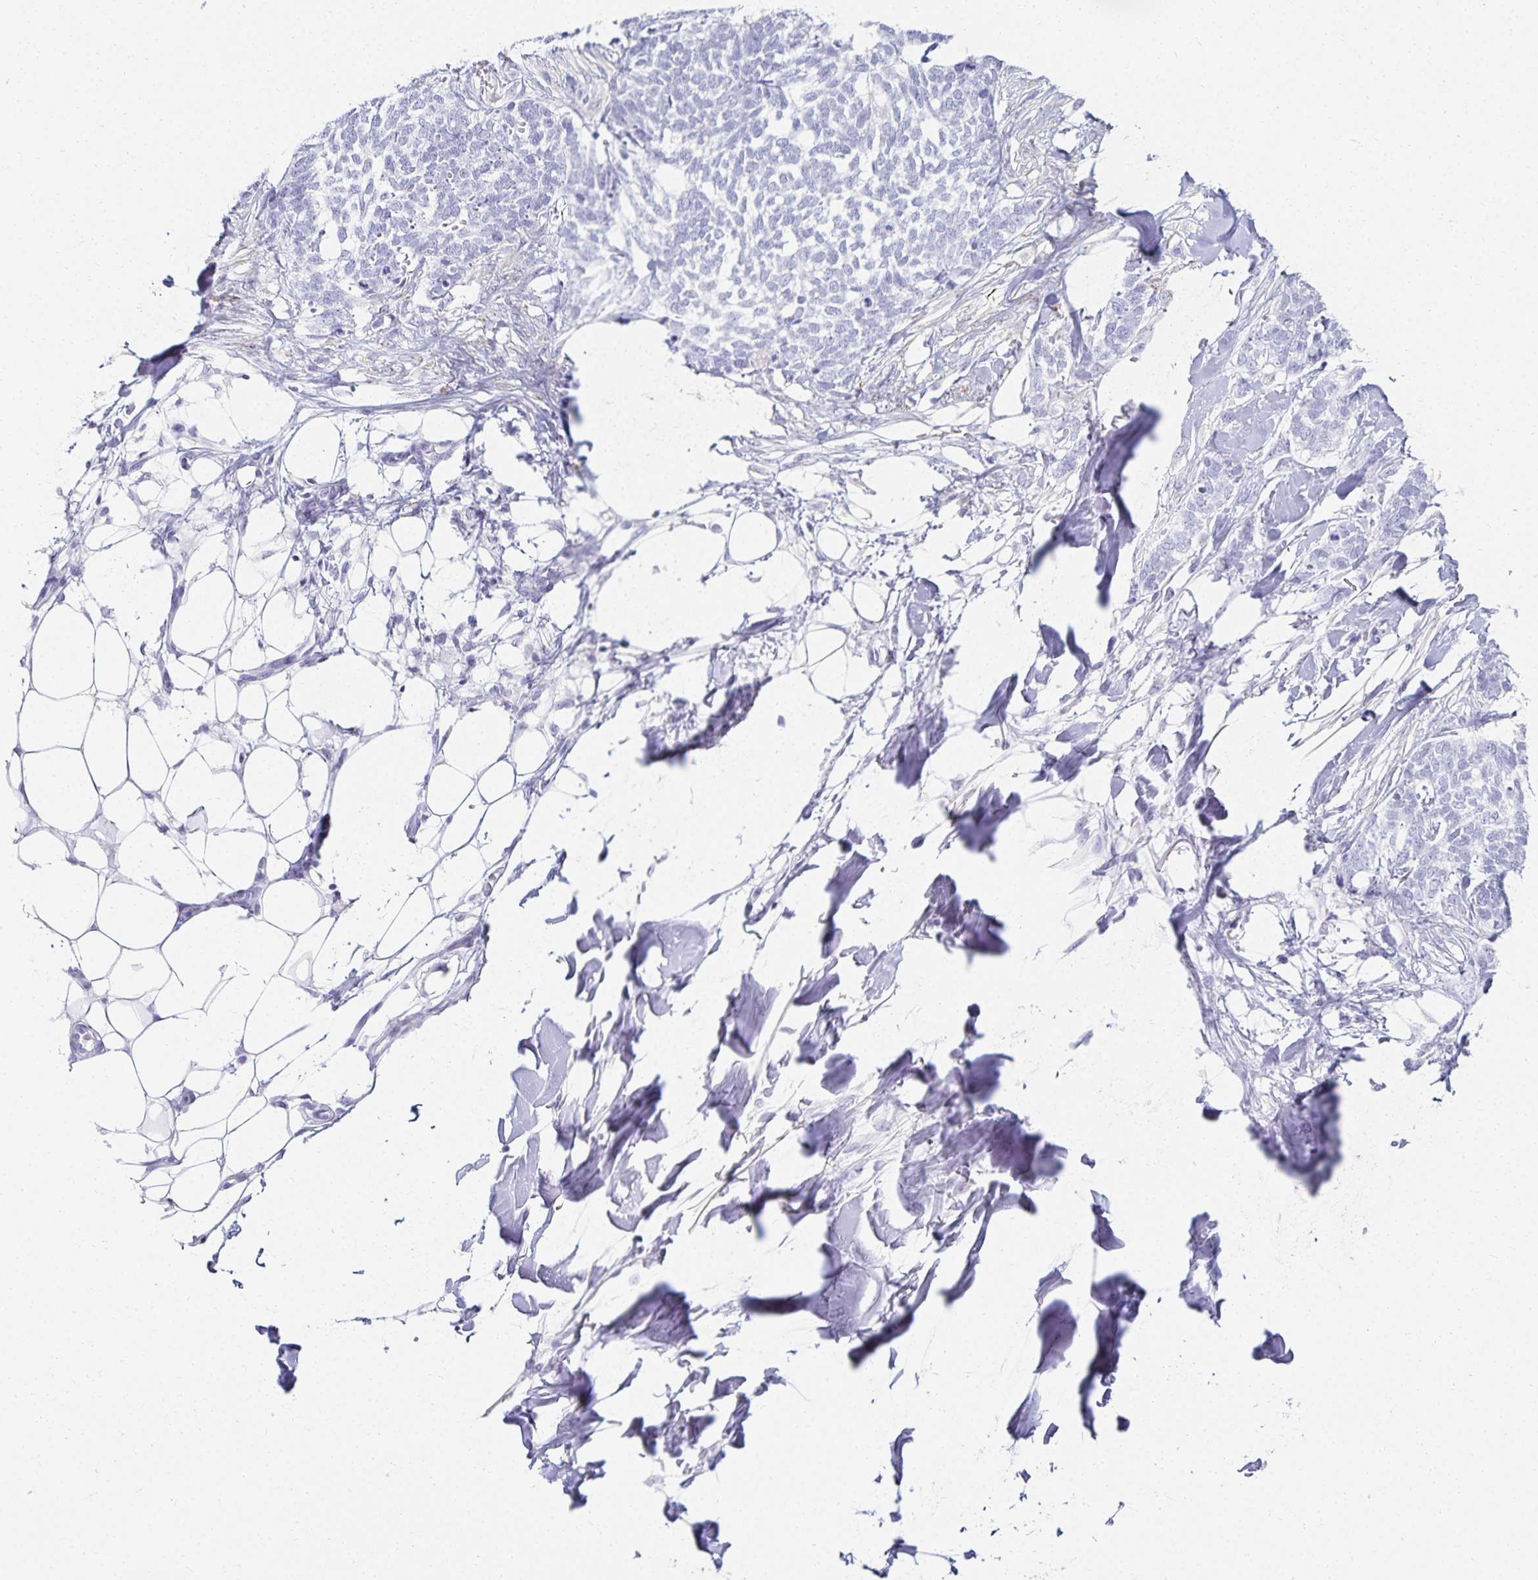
{"staining": {"intensity": "negative", "quantity": "none", "location": "none"}, "tissue": "skin cancer", "cell_type": "Tumor cells", "image_type": "cancer", "snomed": [{"axis": "morphology", "description": "Basal cell carcinoma"}, {"axis": "topography", "description": "Skin"}], "caption": "This is a image of immunohistochemistry (IHC) staining of skin cancer (basal cell carcinoma), which shows no staining in tumor cells.", "gene": "GP2", "patient": {"sex": "female", "age": 59}}